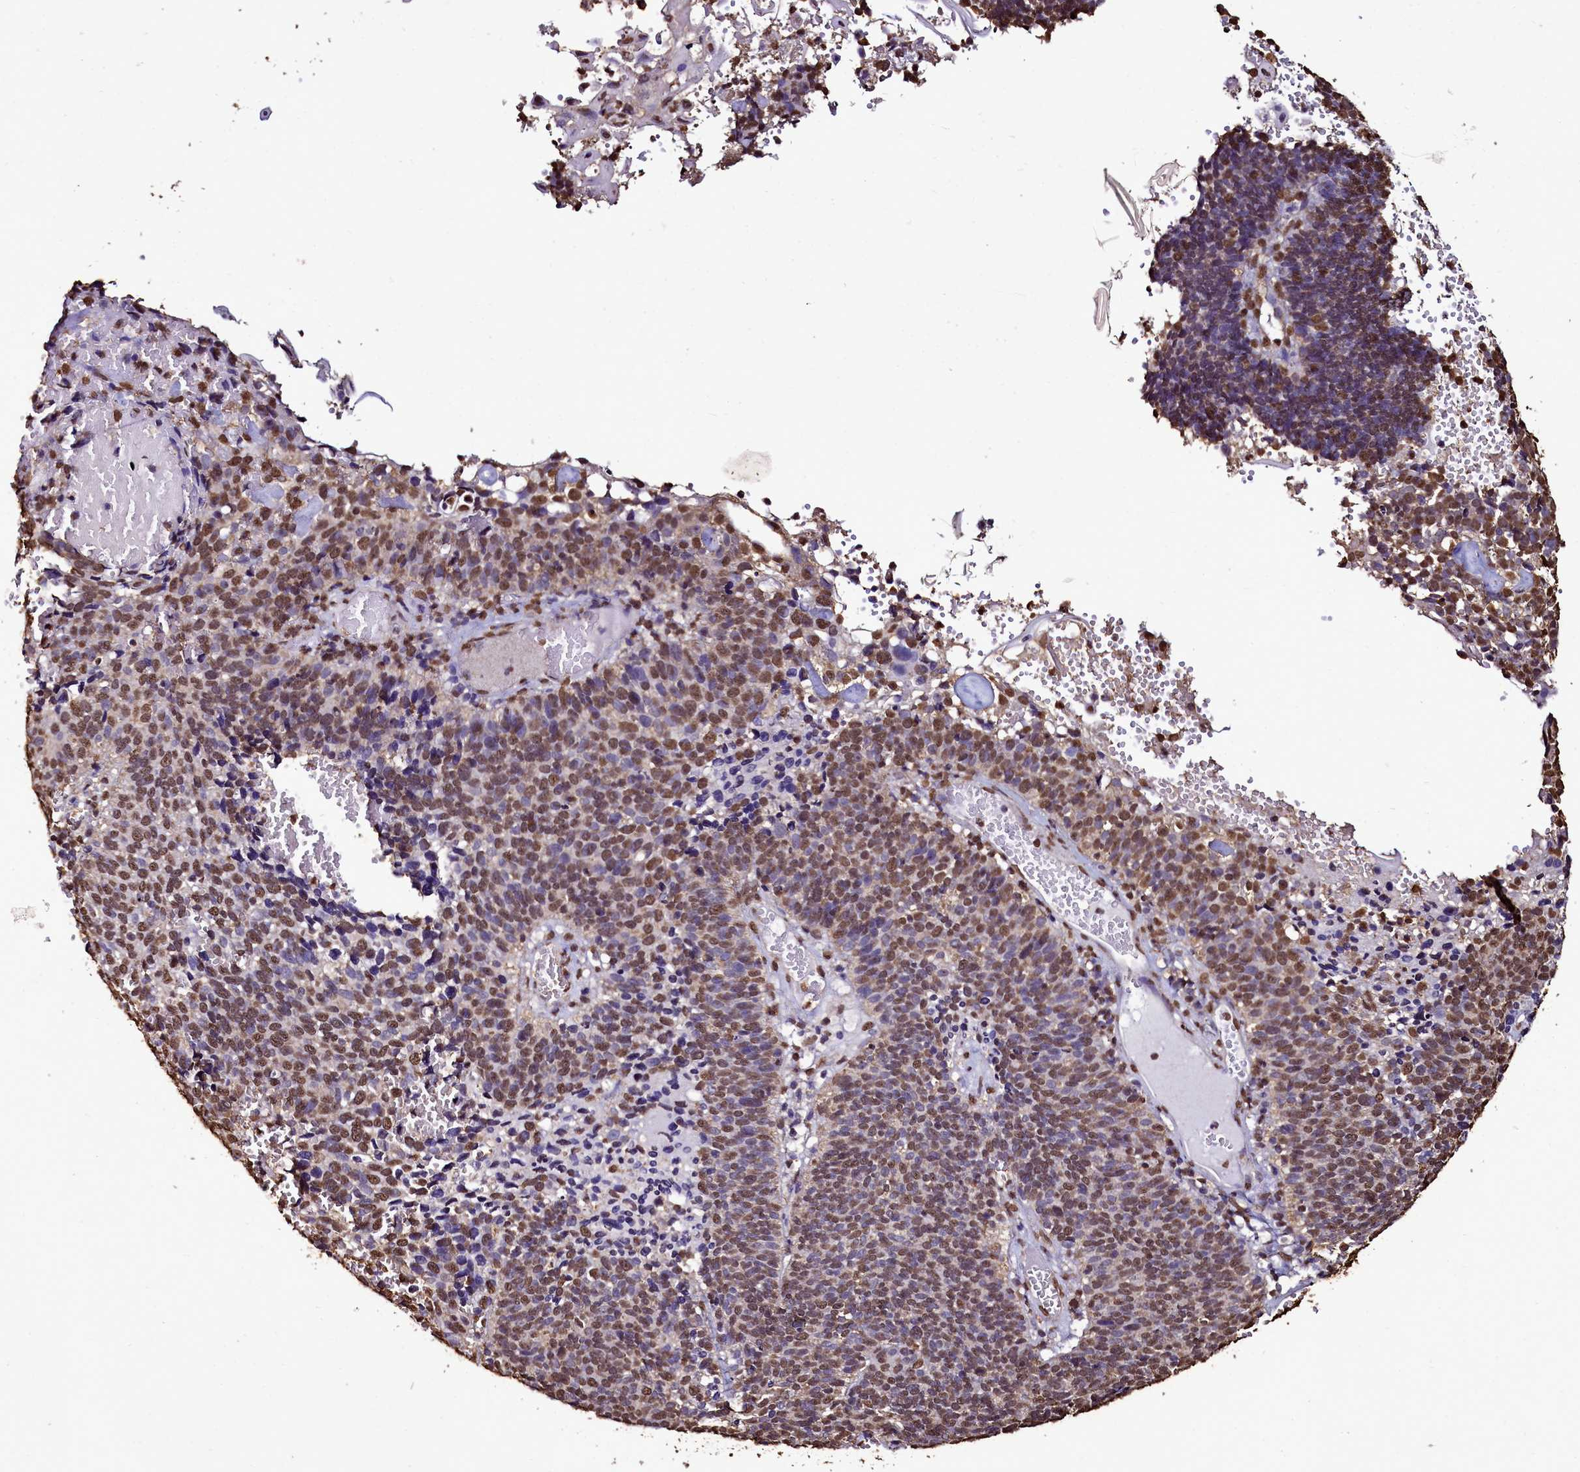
{"staining": {"intensity": "moderate", "quantity": ">75%", "location": "nuclear"}, "tissue": "cervical cancer", "cell_type": "Tumor cells", "image_type": "cancer", "snomed": [{"axis": "morphology", "description": "Squamous cell carcinoma, NOS"}, {"axis": "topography", "description": "Cervix"}], "caption": "Immunohistochemical staining of cervical cancer (squamous cell carcinoma) displays moderate nuclear protein staining in about >75% of tumor cells.", "gene": "TRIP6", "patient": {"sex": "female", "age": 39}}